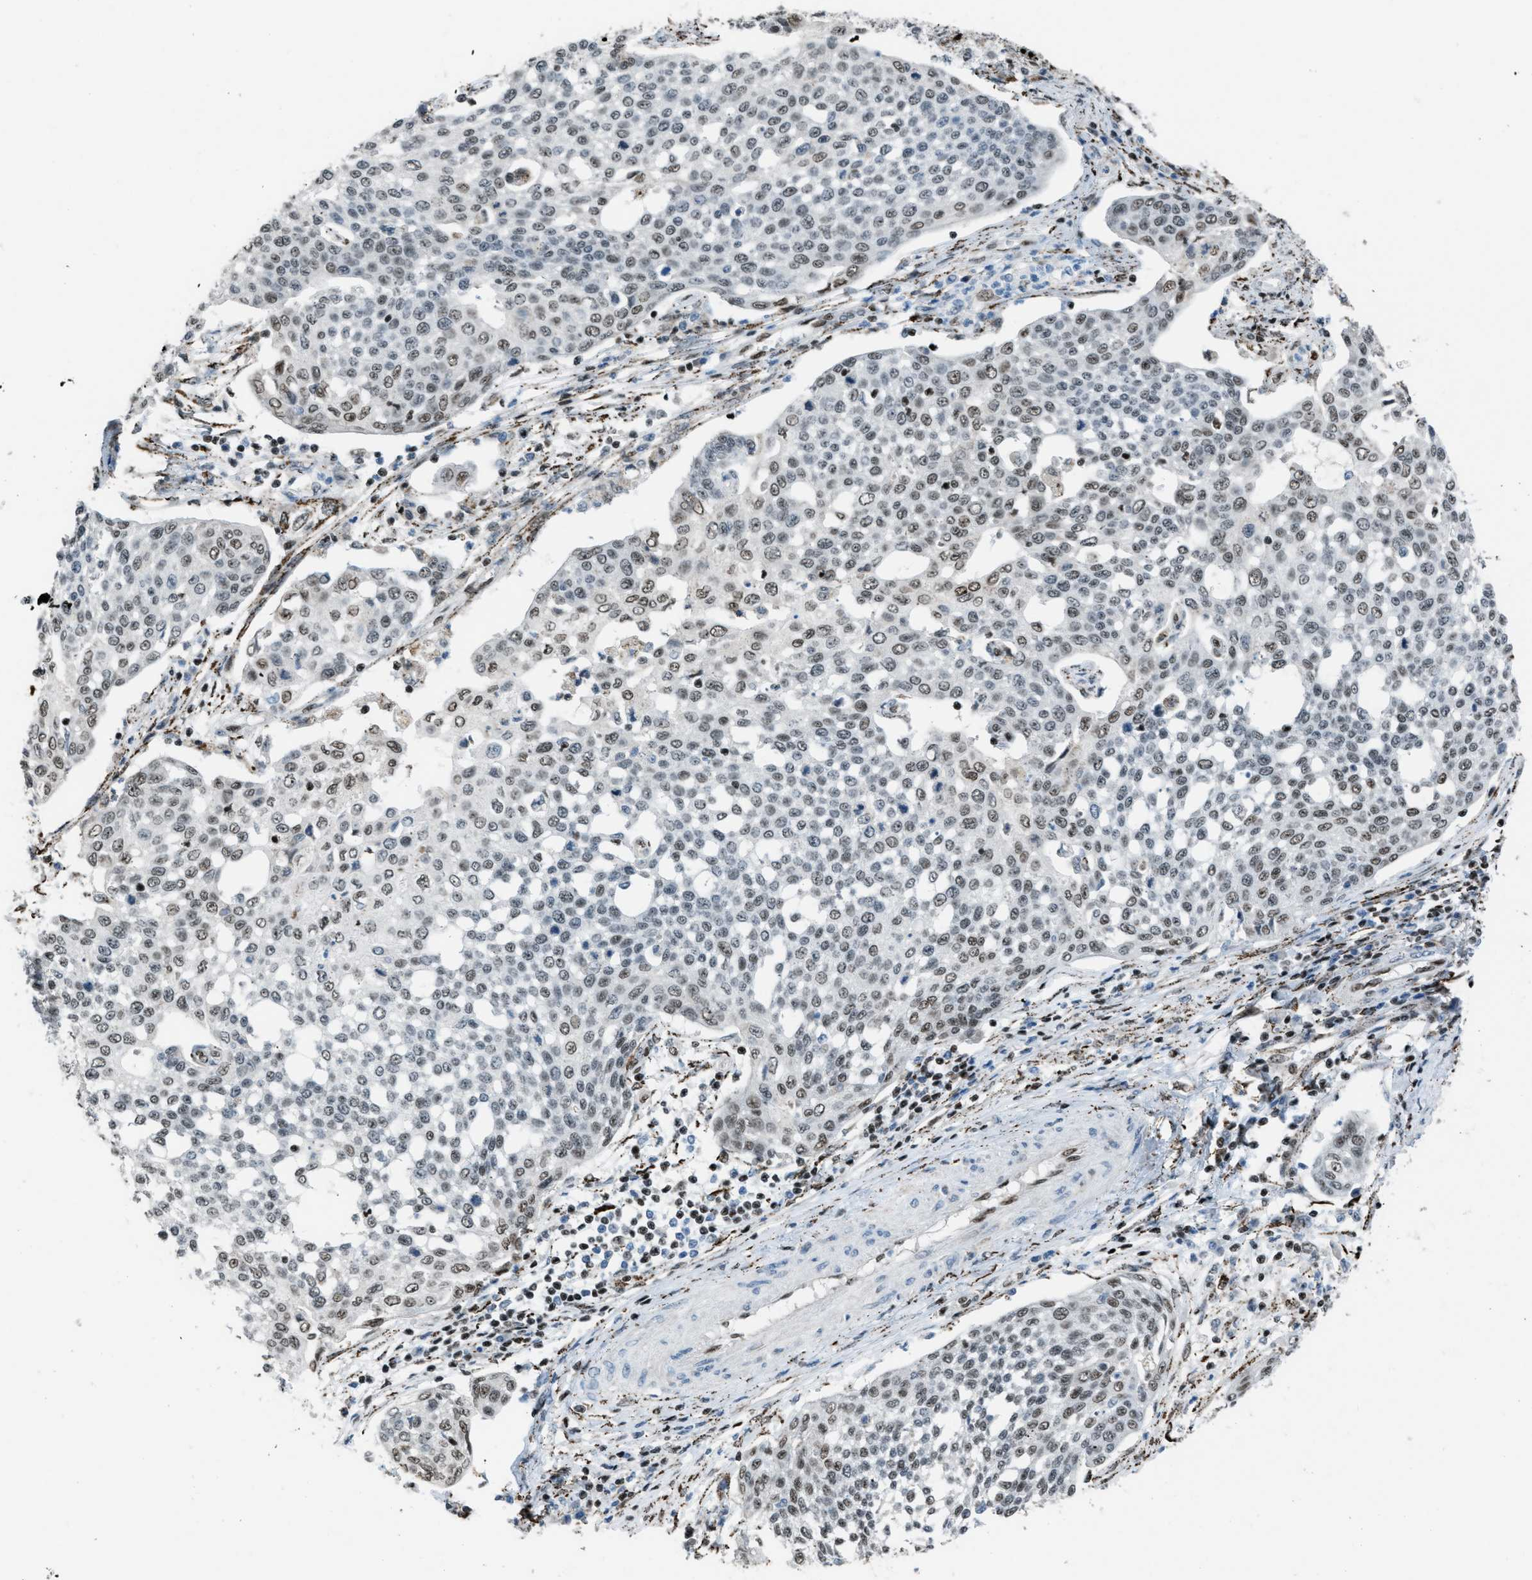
{"staining": {"intensity": "moderate", "quantity": ">75%", "location": "nuclear"}, "tissue": "cervical cancer", "cell_type": "Tumor cells", "image_type": "cancer", "snomed": [{"axis": "morphology", "description": "Squamous cell carcinoma, NOS"}, {"axis": "topography", "description": "Cervix"}], "caption": "Protein expression analysis of human squamous cell carcinoma (cervical) reveals moderate nuclear positivity in about >75% of tumor cells. Immunohistochemistry stains the protein in brown and the nuclei are stained blue.", "gene": "SLFN5", "patient": {"sex": "female", "age": 34}}